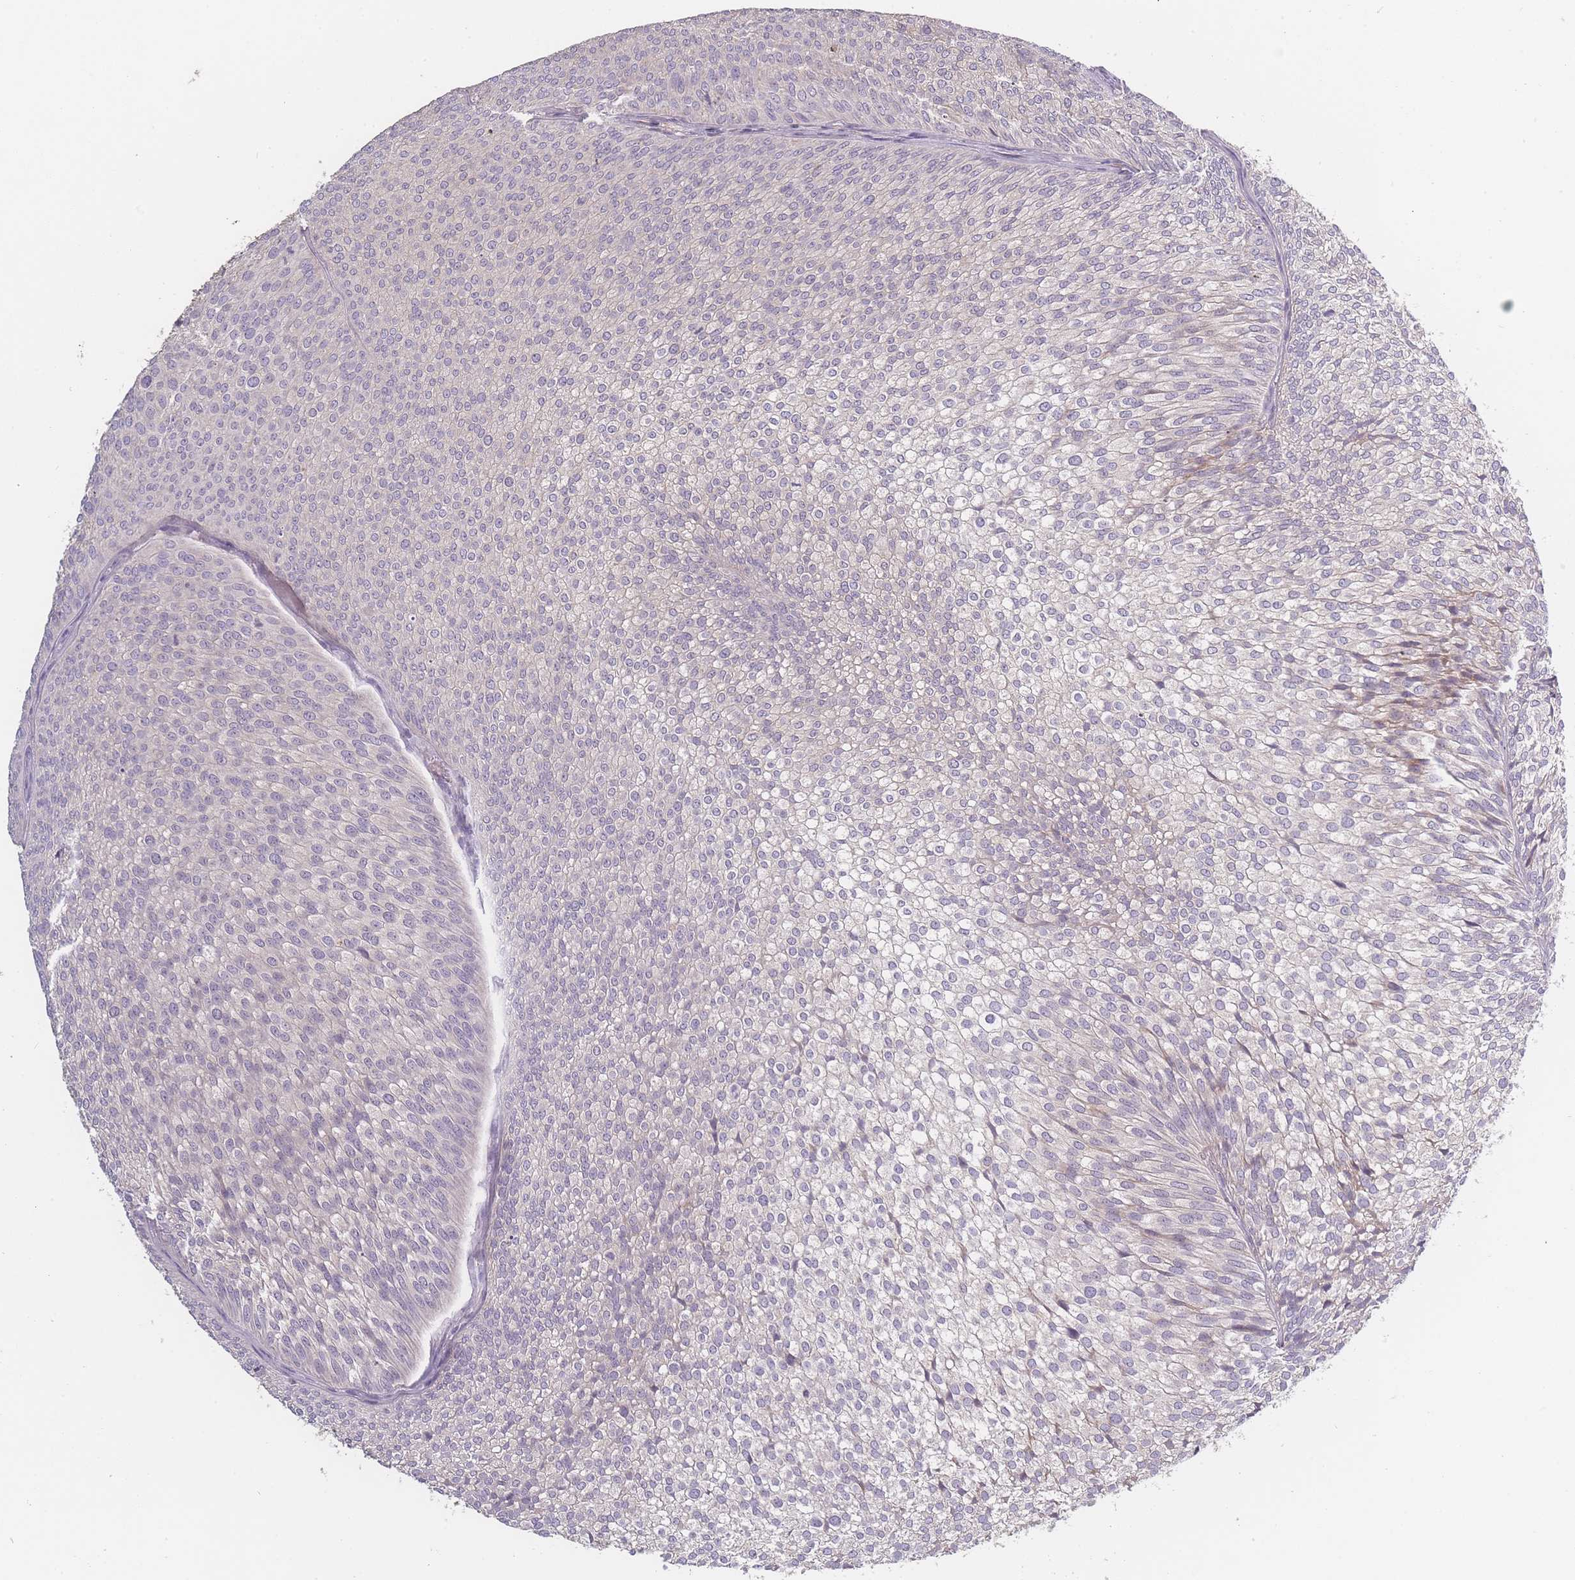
{"staining": {"intensity": "negative", "quantity": "none", "location": "none"}, "tissue": "urothelial cancer", "cell_type": "Tumor cells", "image_type": "cancer", "snomed": [{"axis": "morphology", "description": "Urothelial carcinoma, Low grade"}, {"axis": "topography", "description": "Urinary bladder"}], "caption": "Micrograph shows no protein expression in tumor cells of urothelial carcinoma (low-grade) tissue.", "gene": "BST1", "patient": {"sex": "male", "age": 91}}